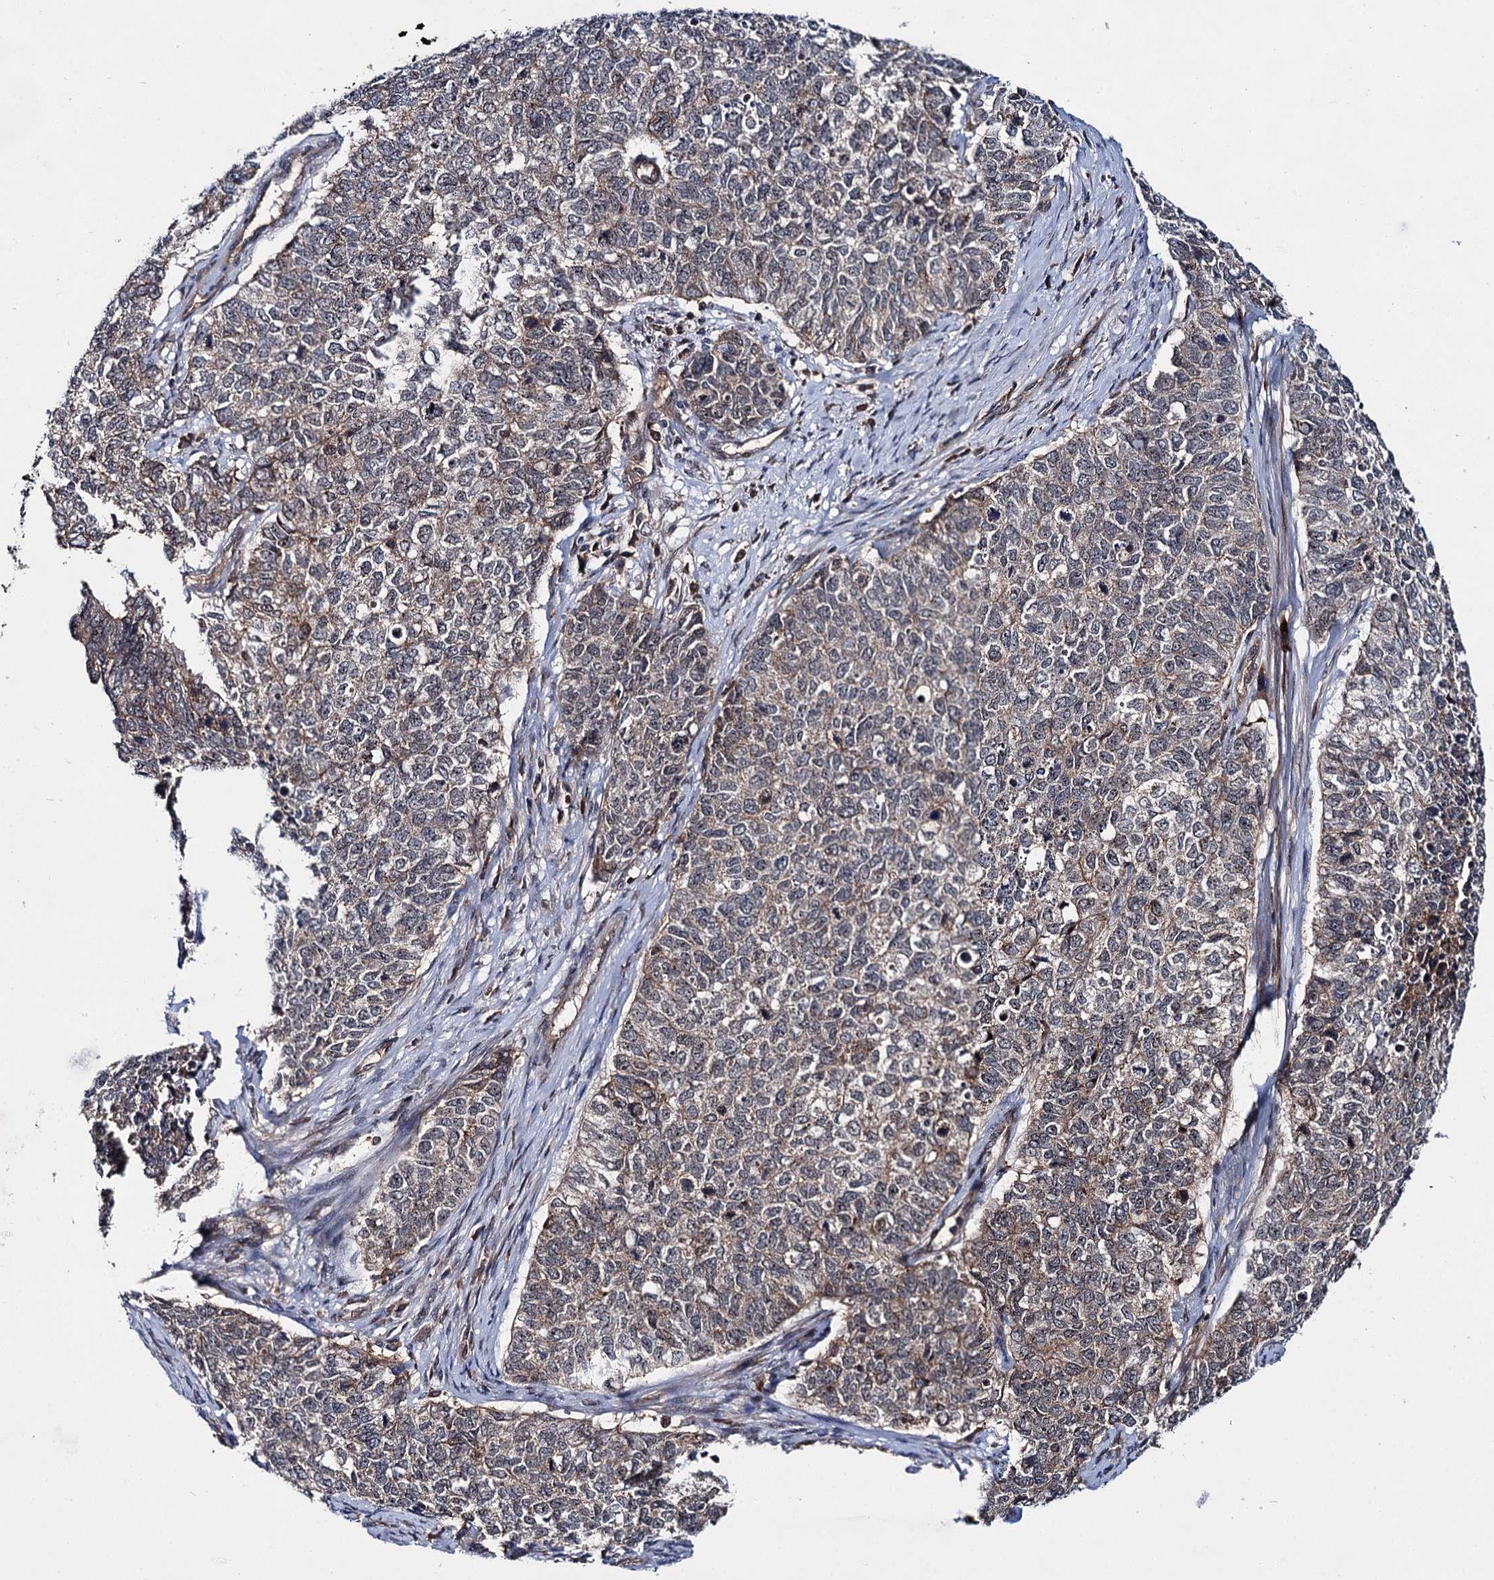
{"staining": {"intensity": "weak", "quantity": "25%-75%", "location": "cytoplasmic/membranous"}, "tissue": "cervical cancer", "cell_type": "Tumor cells", "image_type": "cancer", "snomed": [{"axis": "morphology", "description": "Squamous cell carcinoma, NOS"}, {"axis": "topography", "description": "Cervix"}], "caption": "Immunohistochemical staining of human cervical cancer (squamous cell carcinoma) displays low levels of weak cytoplasmic/membranous protein expression in about 25%-75% of tumor cells.", "gene": "ABLIM1", "patient": {"sex": "female", "age": 63}}